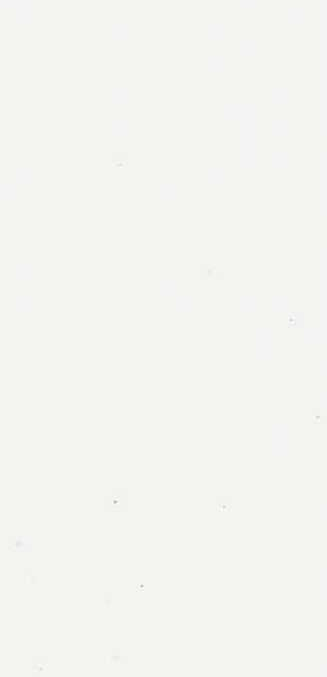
{"staining": {"intensity": "negative", "quantity": "none", "location": "none"}, "tissue": "nasopharynx", "cell_type": "Respiratory epithelial cells", "image_type": "normal", "snomed": [{"axis": "morphology", "description": "Normal tissue, NOS"}, {"axis": "topography", "description": "Nasopharynx"}], "caption": "DAB (3,3'-diaminobenzidine) immunohistochemical staining of normal human nasopharynx reveals no significant expression in respiratory epithelial cells. (DAB (3,3'-diaminobenzidine) immunohistochemistry visualized using brightfield microscopy, high magnification).", "gene": "FBLN5", "patient": {"sex": "male", "age": 63}}